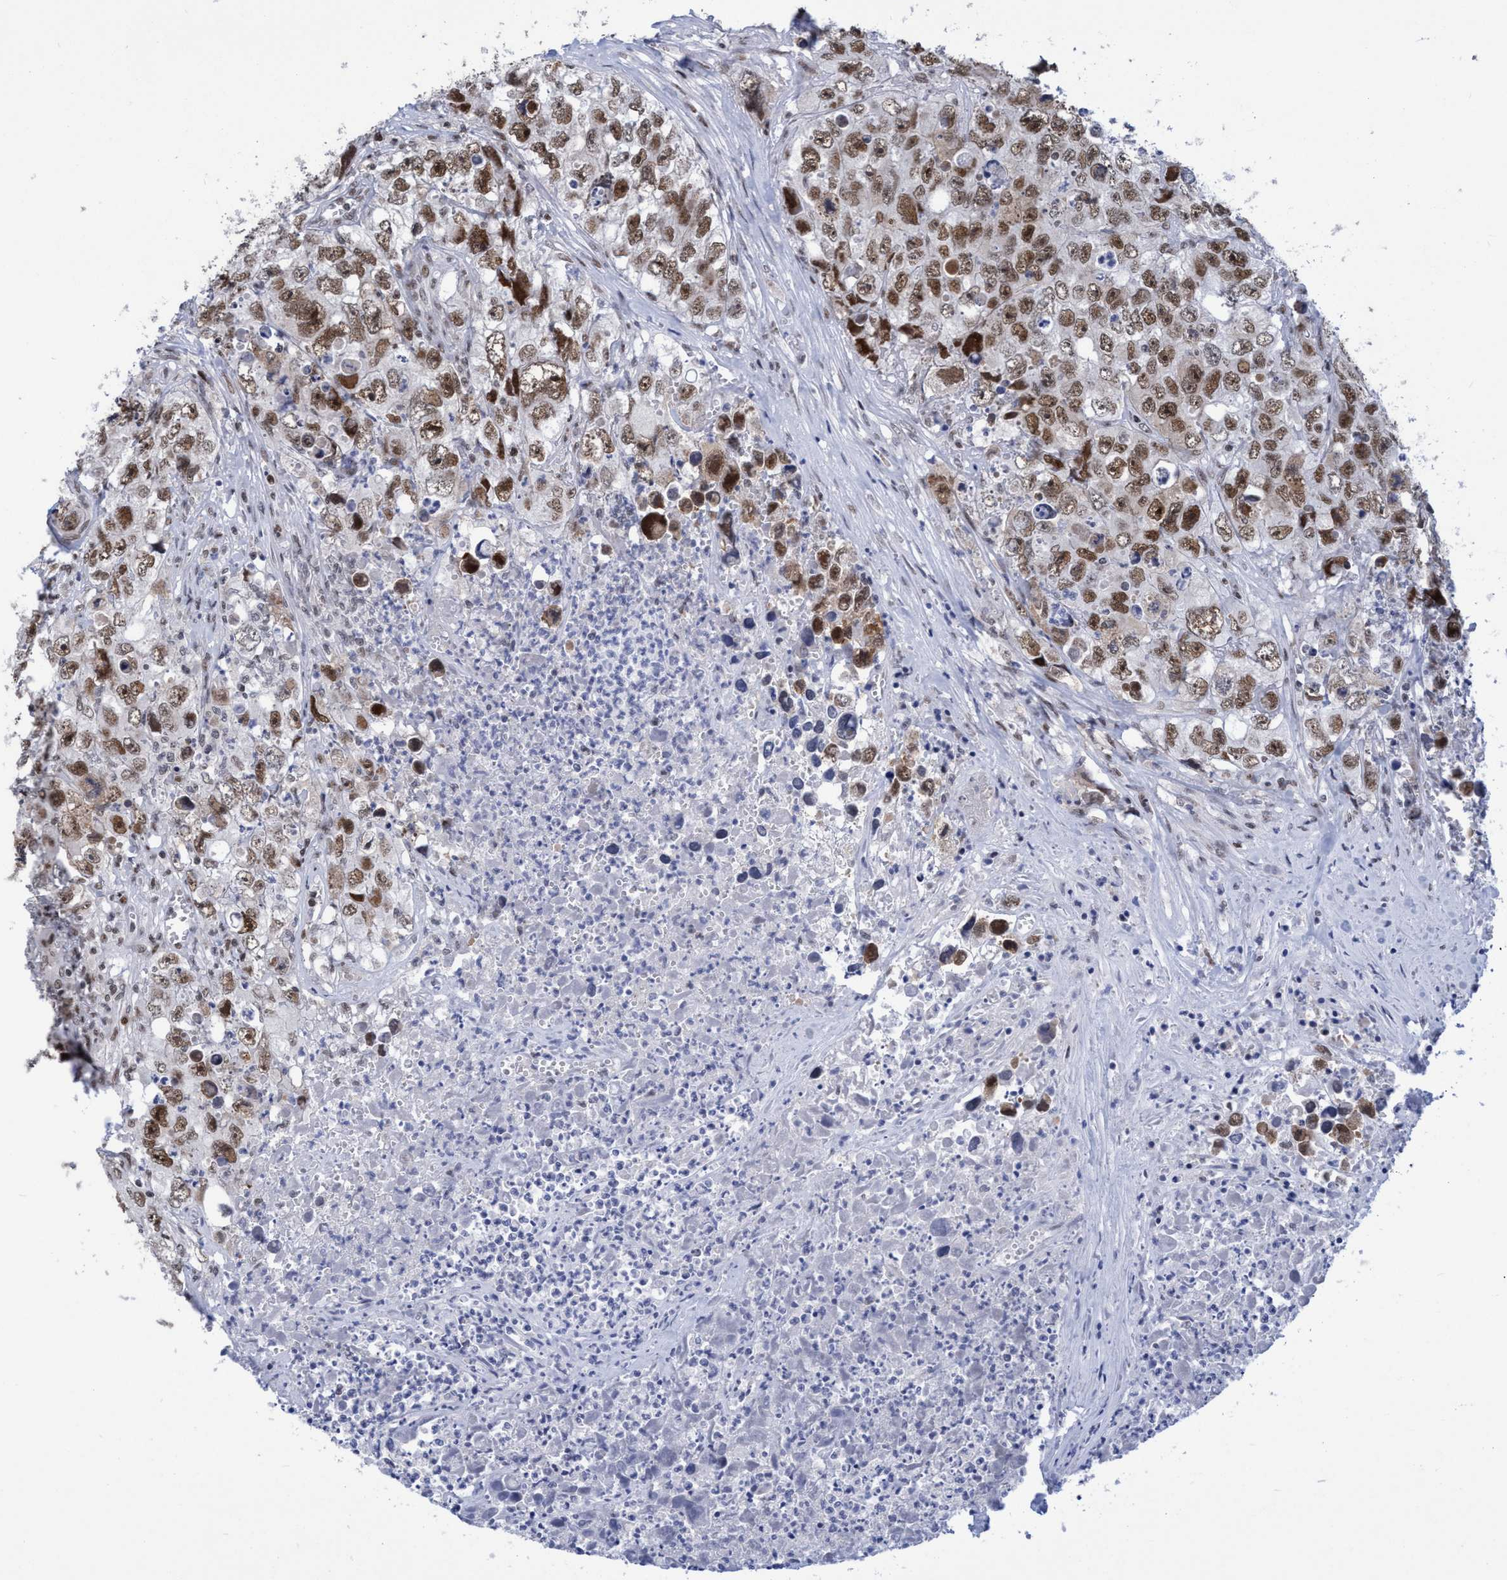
{"staining": {"intensity": "moderate", "quantity": ">75%", "location": "nuclear"}, "tissue": "testis cancer", "cell_type": "Tumor cells", "image_type": "cancer", "snomed": [{"axis": "morphology", "description": "Seminoma, NOS"}, {"axis": "morphology", "description": "Carcinoma, Embryonal, NOS"}, {"axis": "topography", "description": "Testis"}], "caption": "Testis seminoma stained with a brown dye exhibits moderate nuclear positive expression in approximately >75% of tumor cells.", "gene": "C9orf78", "patient": {"sex": "male", "age": 43}}